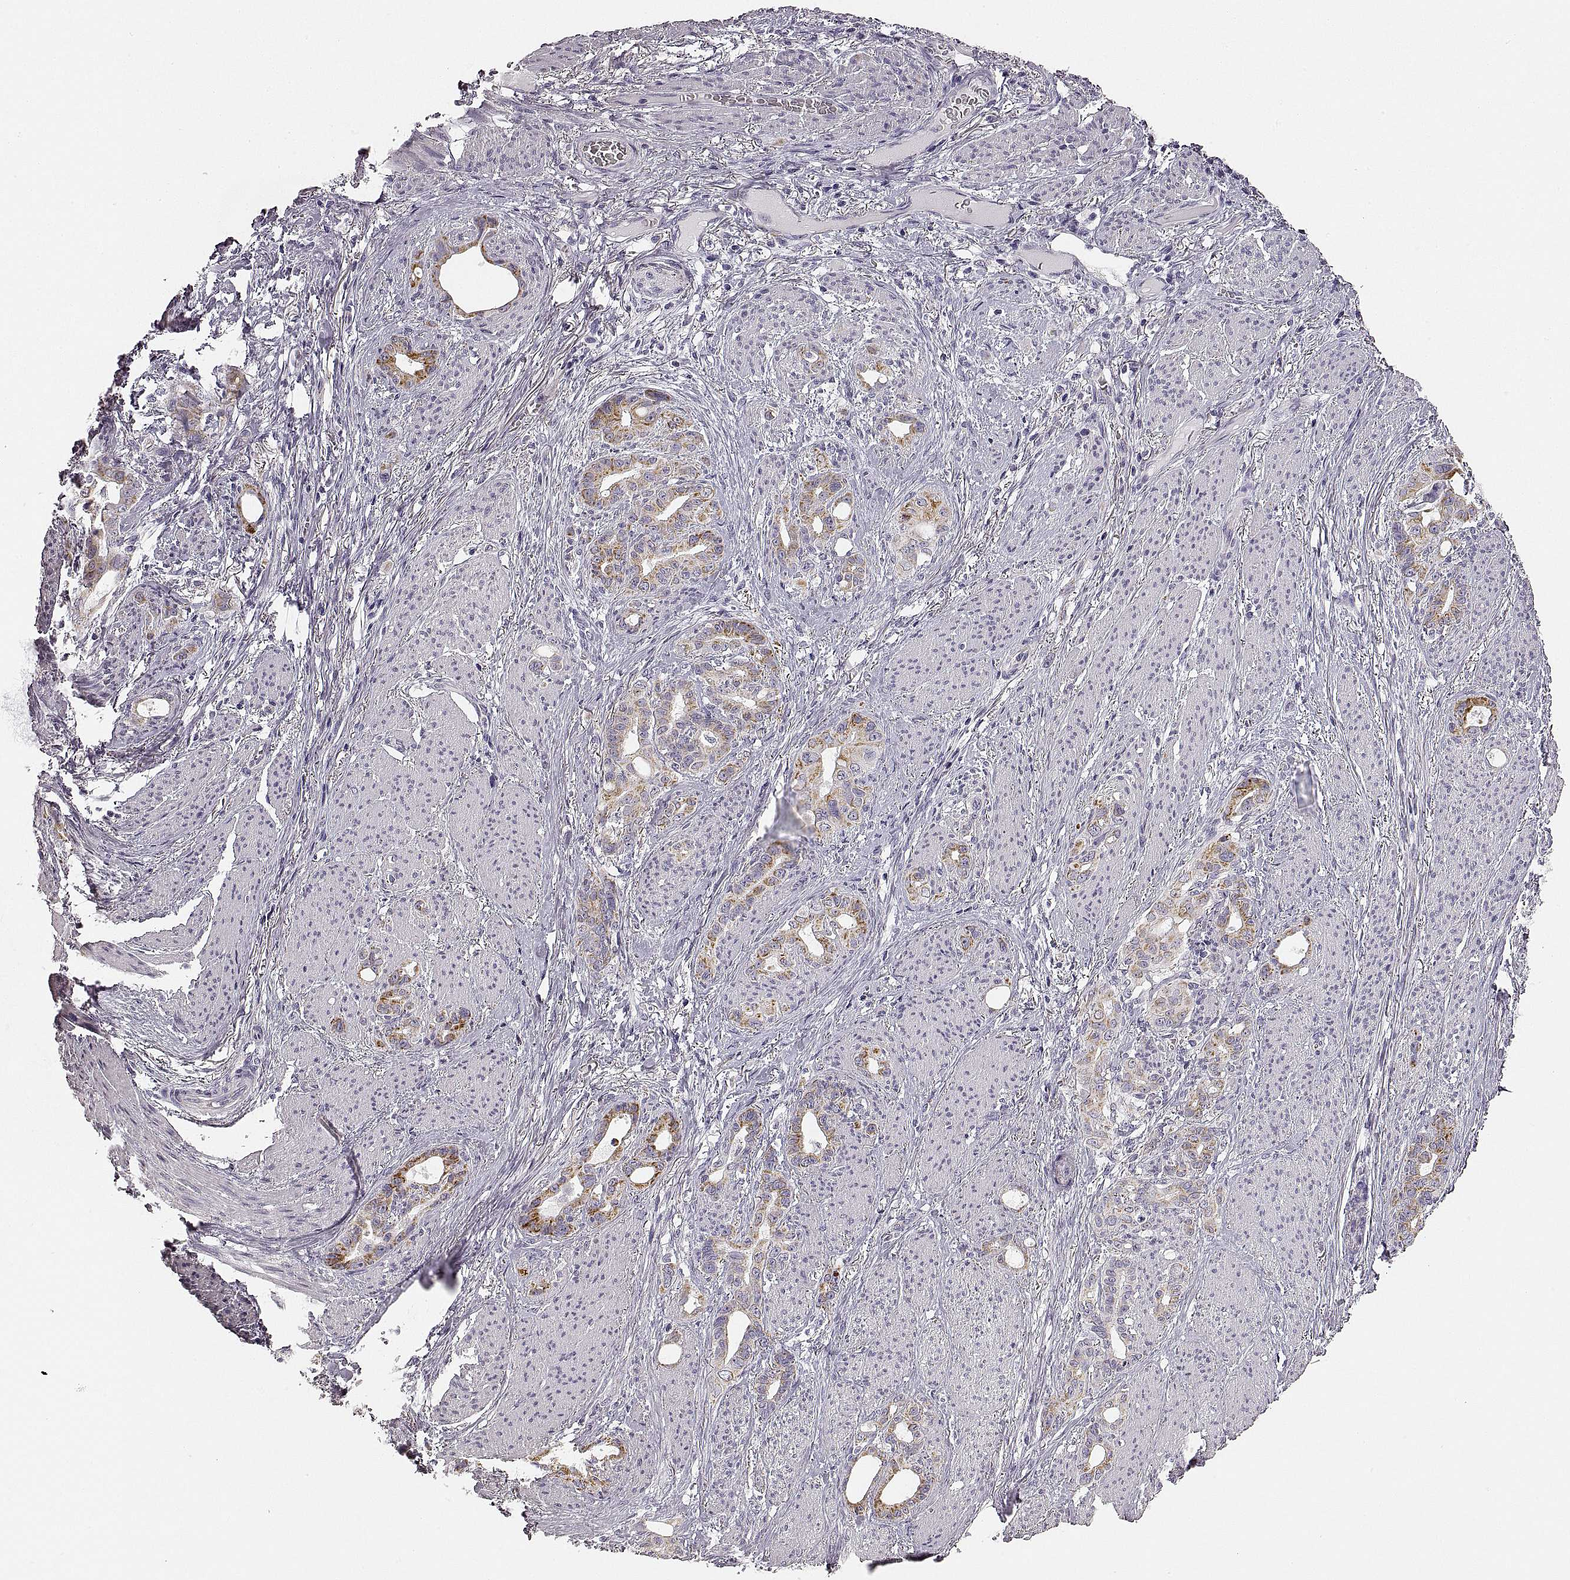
{"staining": {"intensity": "moderate", "quantity": "<25%", "location": "cytoplasmic/membranous"}, "tissue": "stomach cancer", "cell_type": "Tumor cells", "image_type": "cancer", "snomed": [{"axis": "morphology", "description": "Normal tissue, NOS"}, {"axis": "morphology", "description": "Adenocarcinoma, NOS"}, {"axis": "topography", "description": "Esophagus"}, {"axis": "topography", "description": "Stomach, upper"}], "caption": "Immunohistochemical staining of human adenocarcinoma (stomach) exhibits low levels of moderate cytoplasmic/membranous protein expression in approximately <25% of tumor cells. (DAB (3,3'-diaminobenzidine) = brown stain, brightfield microscopy at high magnification).", "gene": "RDH13", "patient": {"sex": "male", "age": 62}}